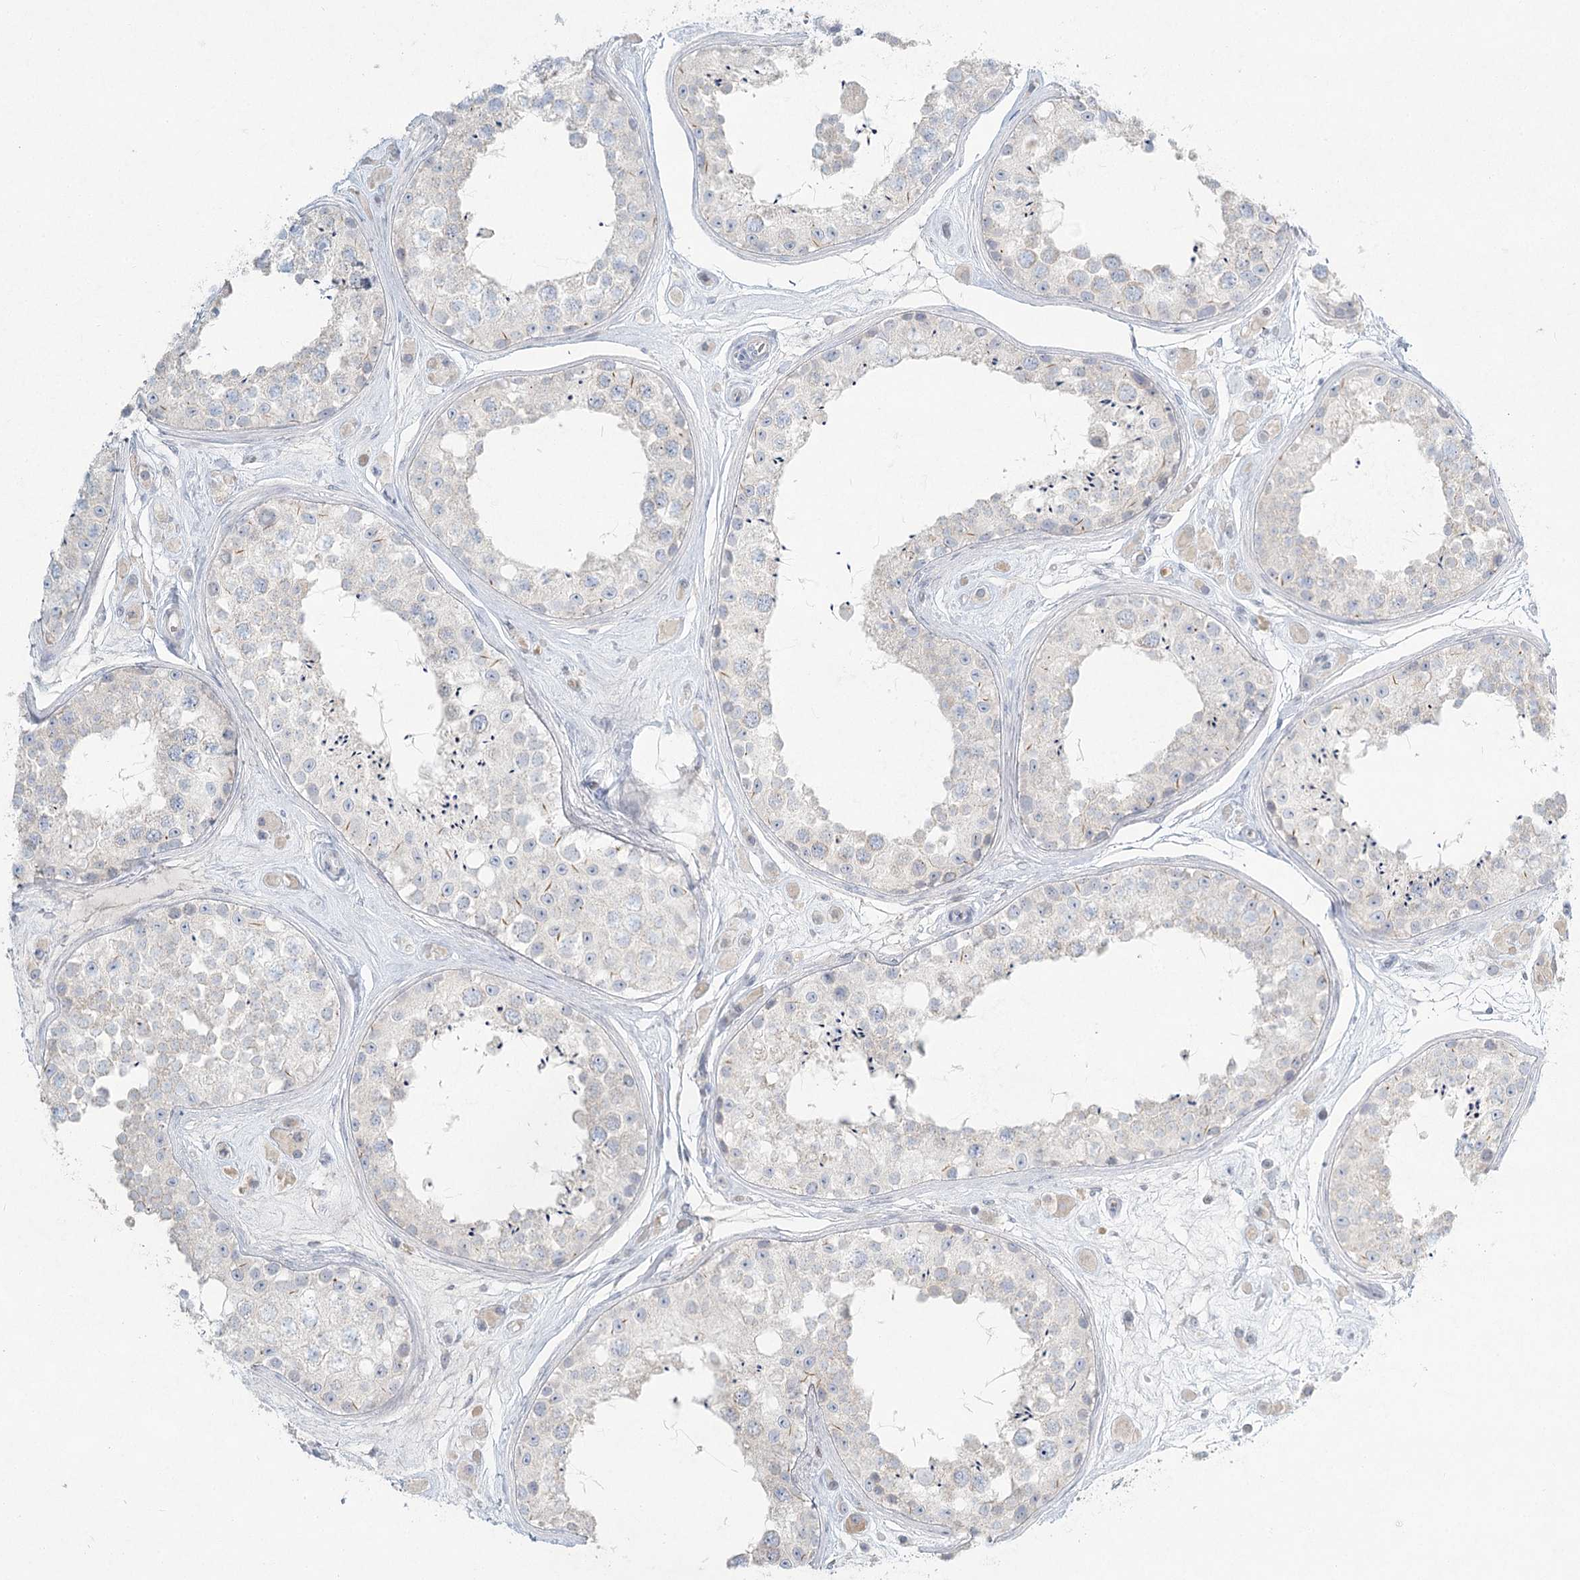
{"staining": {"intensity": "negative", "quantity": "none", "location": "none"}, "tissue": "testis", "cell_type": "Cells in seminiferous ducts", "image_type": "normal", "snomed": [{"axis": "morphology", "description": "Normal tissue, NOS"}, {"axis": "topography", "description": "Testis"}], "caption": "There is no significant staining in cells in seminiferous ducts of testis. (IHC, brightfield microscopy, high magnification).", "gene": "LRP2BP", "patient": {"sex": "male", "age": 25}}